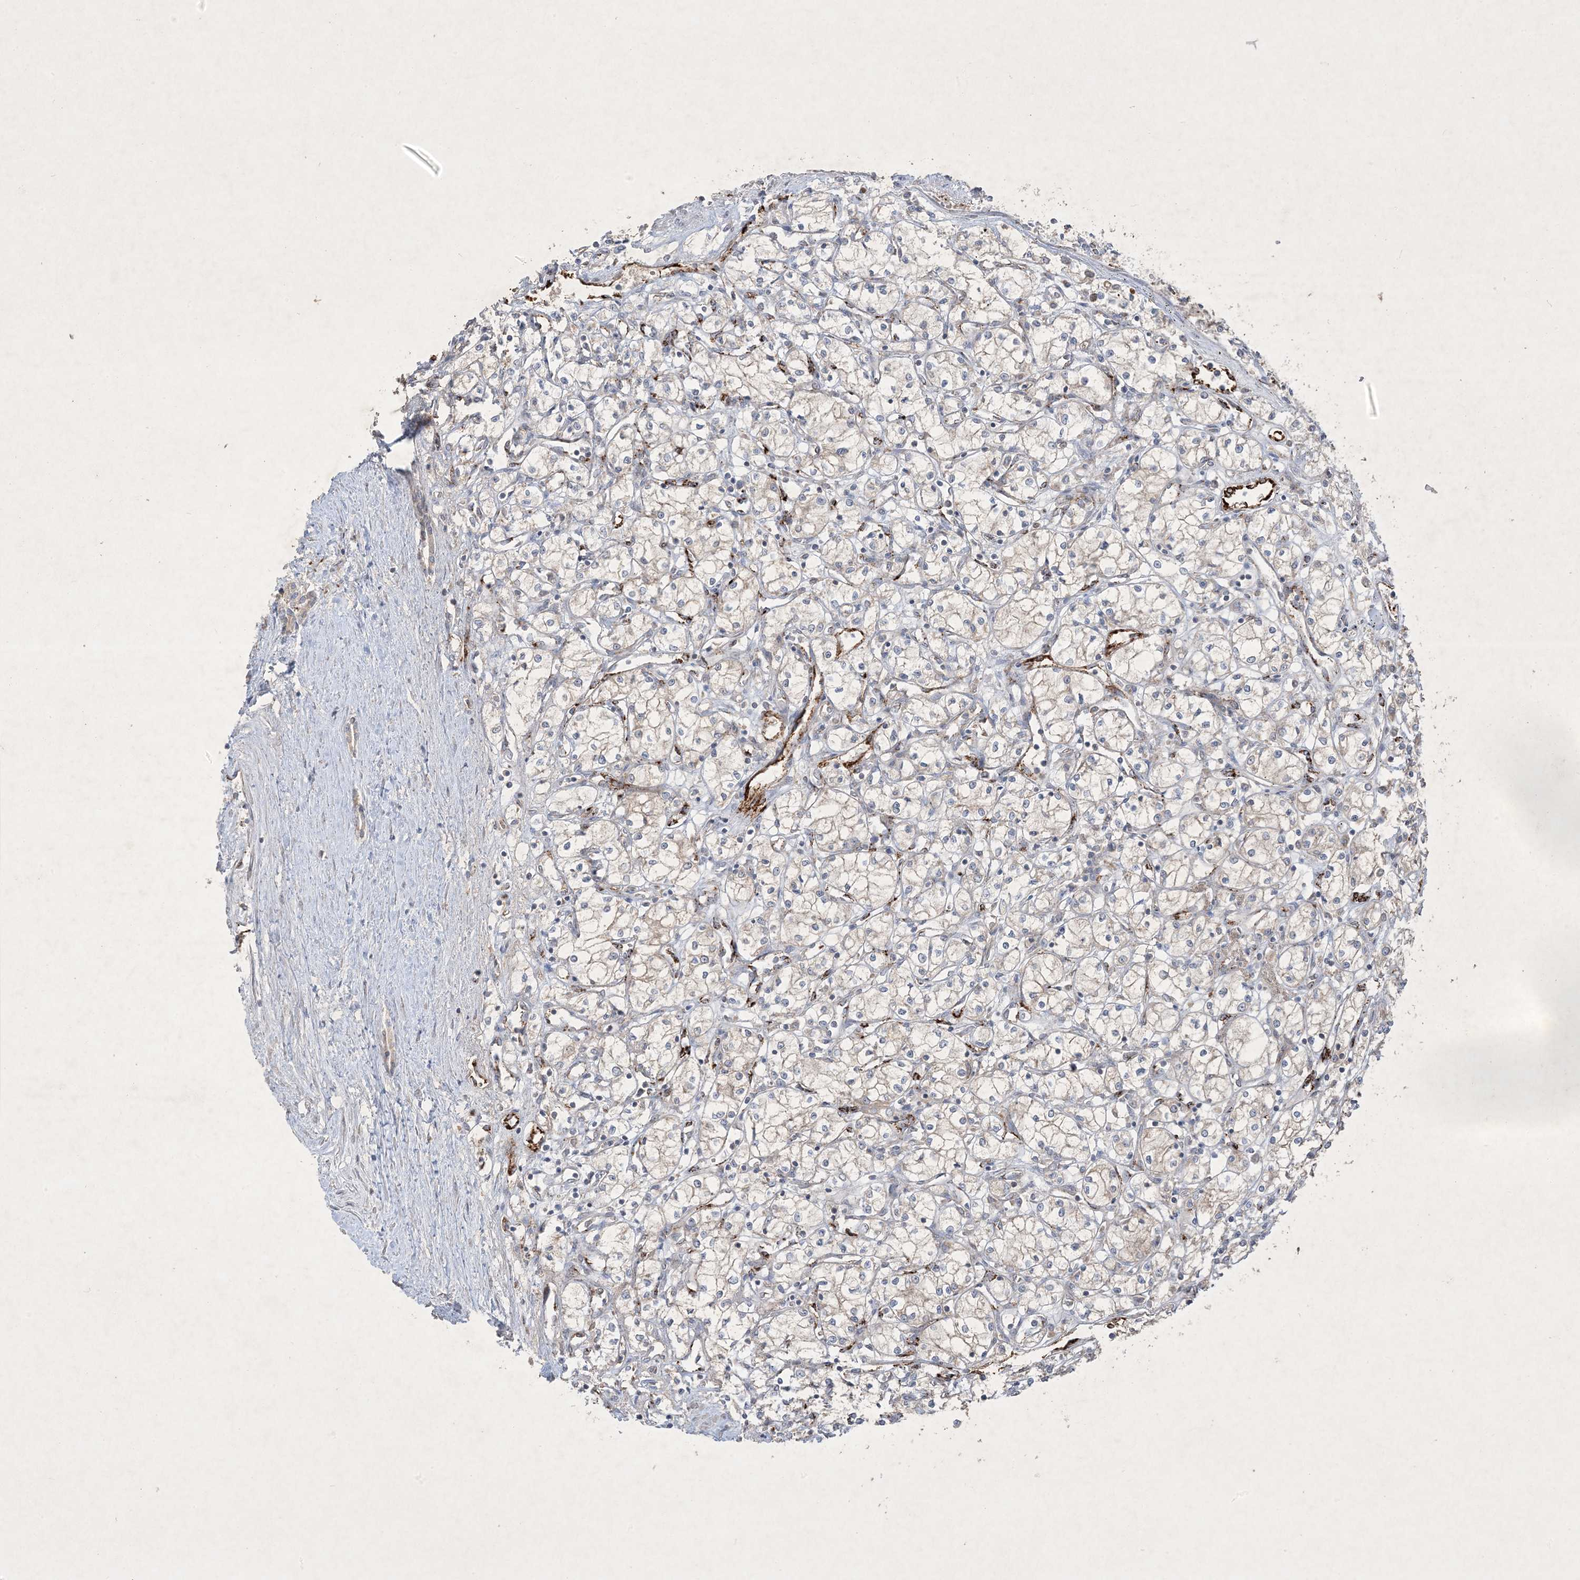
{"staining": {"intensity": "negative", "quantity": "none", "location": "none"}, "tissue": "renal cancer", "cell_type": "Tumor cells", "image_type": "cancer", "snomed": [{"axis": "morphology", "description": "Adenocarcinoma, NOS"}, {"axis": "topography", "description": "Kidney"}], "caption": "High power microscopy micrograph of an immunohistochemistry (IHC) photomicrograph of renal adenocarcinoma, revealing no significant positivity in tumor cells. Nuclei are stained in blue.", "gene": "PRSS36", "patient": {"sex": "male", "age": 59}}